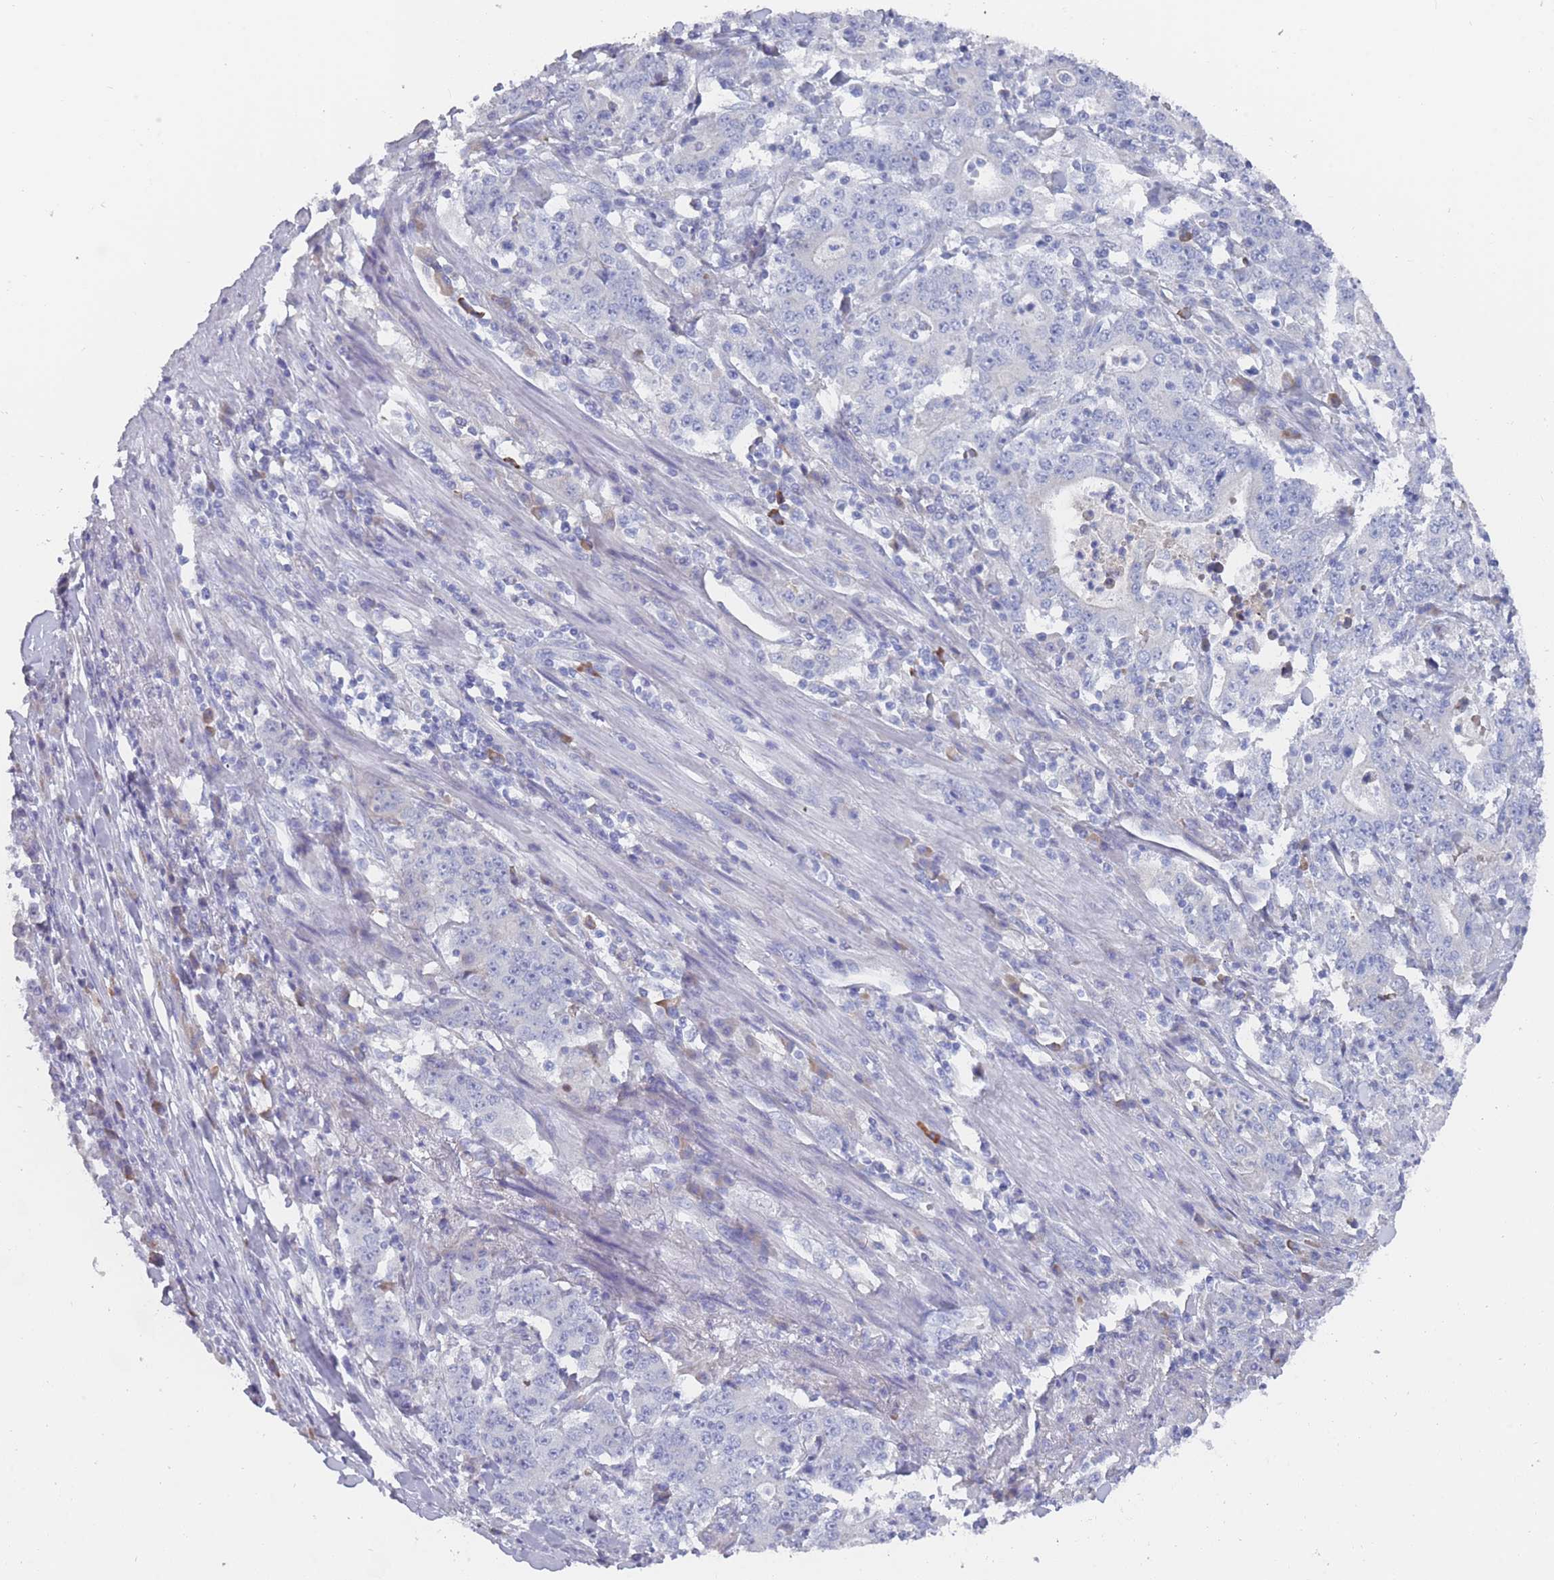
{"staining": {"intensity": "negative", "quantity": "none", "location": "none"}, "tissue": "stomach cancer", "cell_type": "Tumor cells", "image_type": "cancer", "snomed": [{"axis": "morphology", "description": "Normal tissue, NOS"}, {"axis": "morphology", "description": "Adenocarcinoma, NOS"}, {"axis": "topography", "description": "Stomach, upper"}, {"axis": "topography", "description": "Stomach"}], "caption": "DAB (3,3'-diaminobenzidine) immunohistochemical staining of human stomach adenocarcinoma demonstrates no significant staining in tumor cells. The staining is performed using DAB brown chromogen with nuclei counter-stained in using hematoxylin.", "gene": "ST8SIA5", "patient": {"sex": "male", "age": 59}}